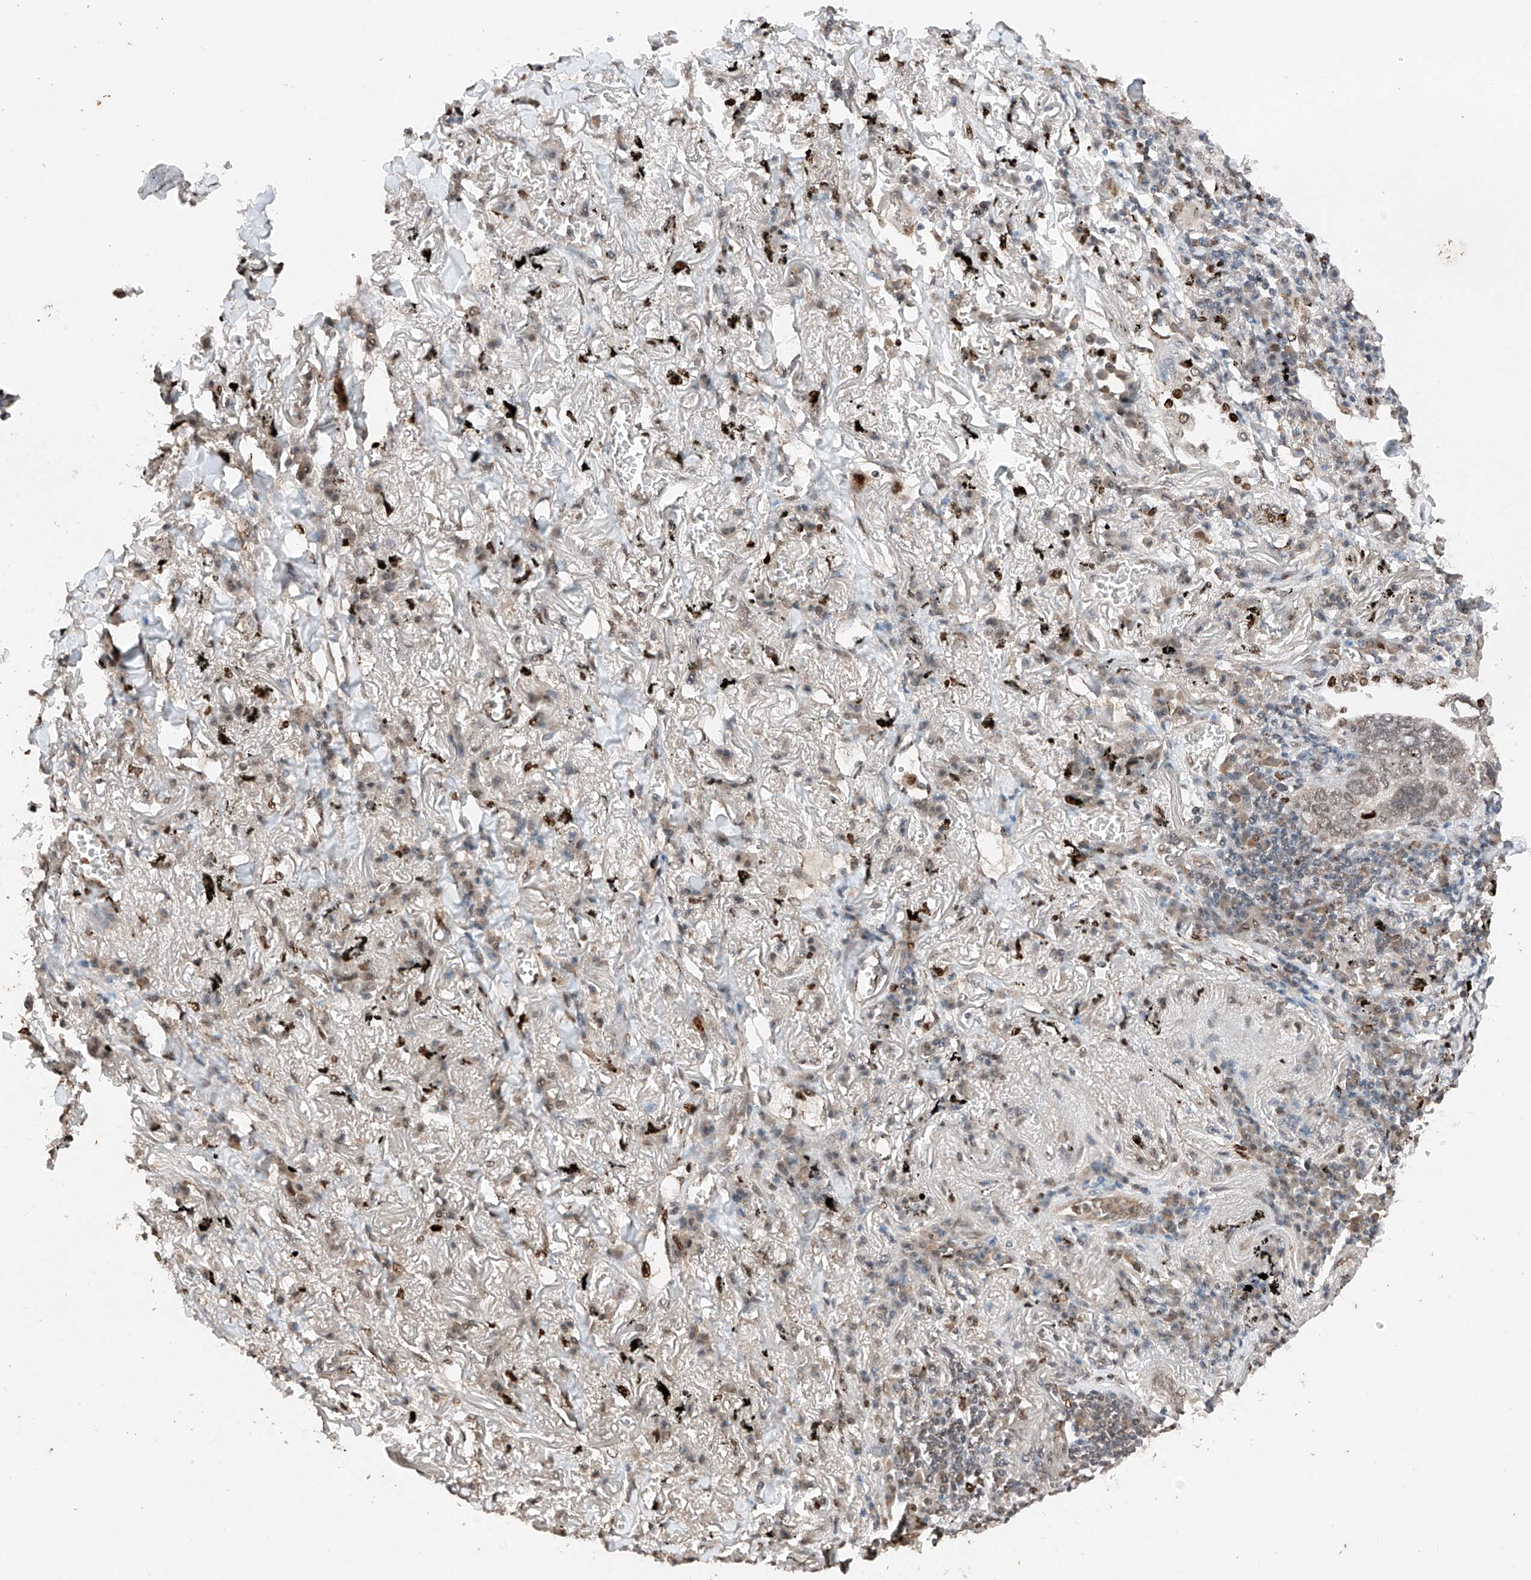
{"staining": {"intensity": "weak", "quantity": "25%-75%", "location": "nuclear"}, "tissue": "lung cancer", "cell_type": "Tumor cells", "image_type": "cancer", "snomed": [{"axis": "morphology", "description": "Adenocarcinoma, NOS"}, {"axis": "topography", "description": "Lung"}], "caption": "Immunohistochemistry of lung cancer reveals low levels of weak nuclear expression in approximately 25%-75% of tumor cells. (IHC, brightfield microscopy, high magnification).", "gene": "TBX4", "patient": {"sex": "male", "age": 65}}